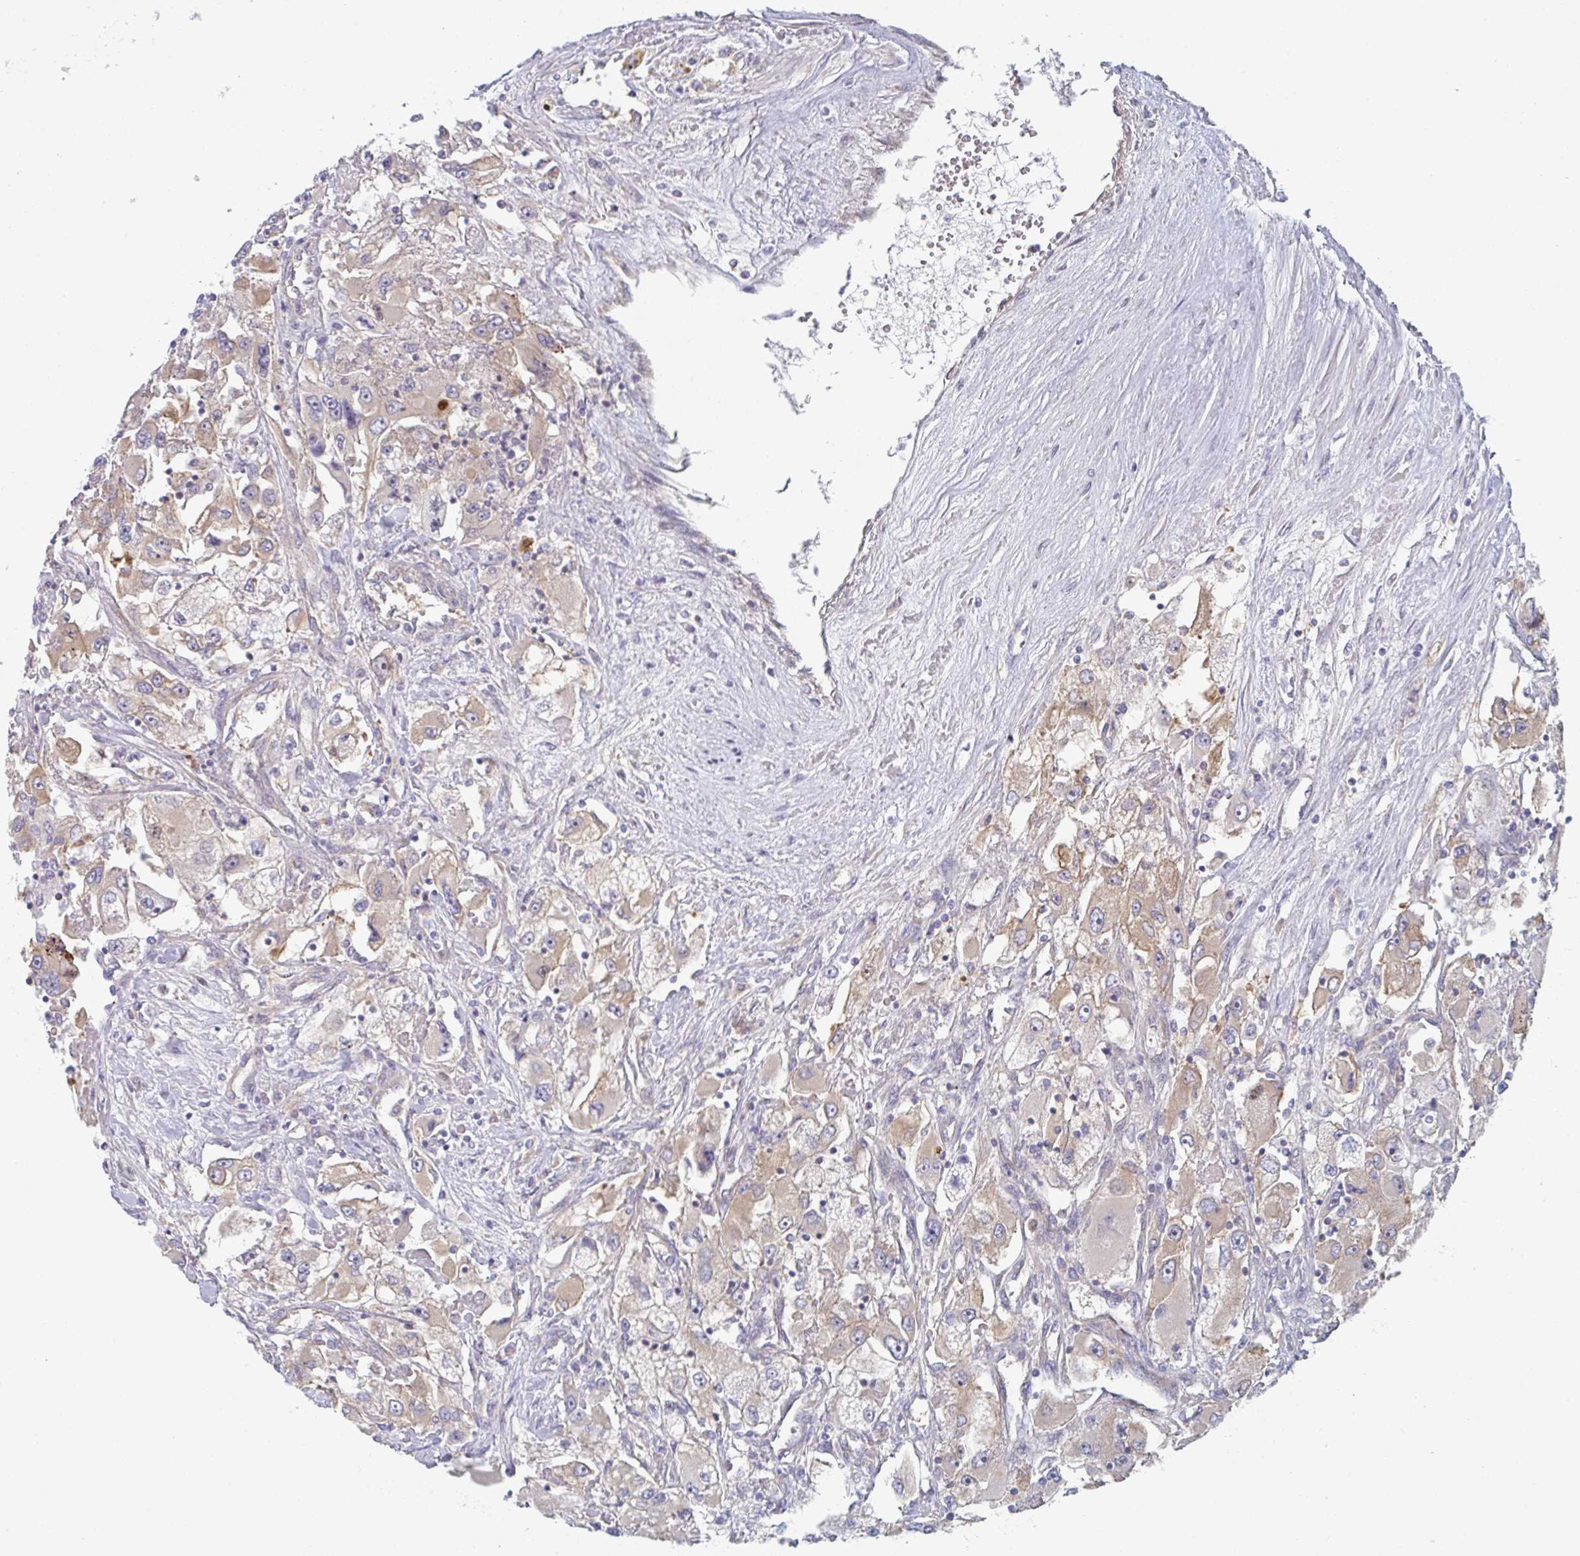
{"staining": {"intensity": "weak", "quantity": ">75%", "location": "cytoplasmic/membranous"}, "tissue": "renal cancer", "cell_type": "Tumor cells", "image_type": "cancer", "snomed": [{"axis": "morphology", "description": "Adenocarcinoma, NOS"}, {"axis": "topography", "description": "Kidney"}], "caption": "A brown stain shows weak cytoplasmic/membranous staining of a protein in human renal adenocarcinoma tumor cells. (DAB (3,3'-diaminobenzidine) IHC with brightfield microscopy, high magnification).", "gene": "AMPD2", "patient": {"sex": "female", "age": 52}}